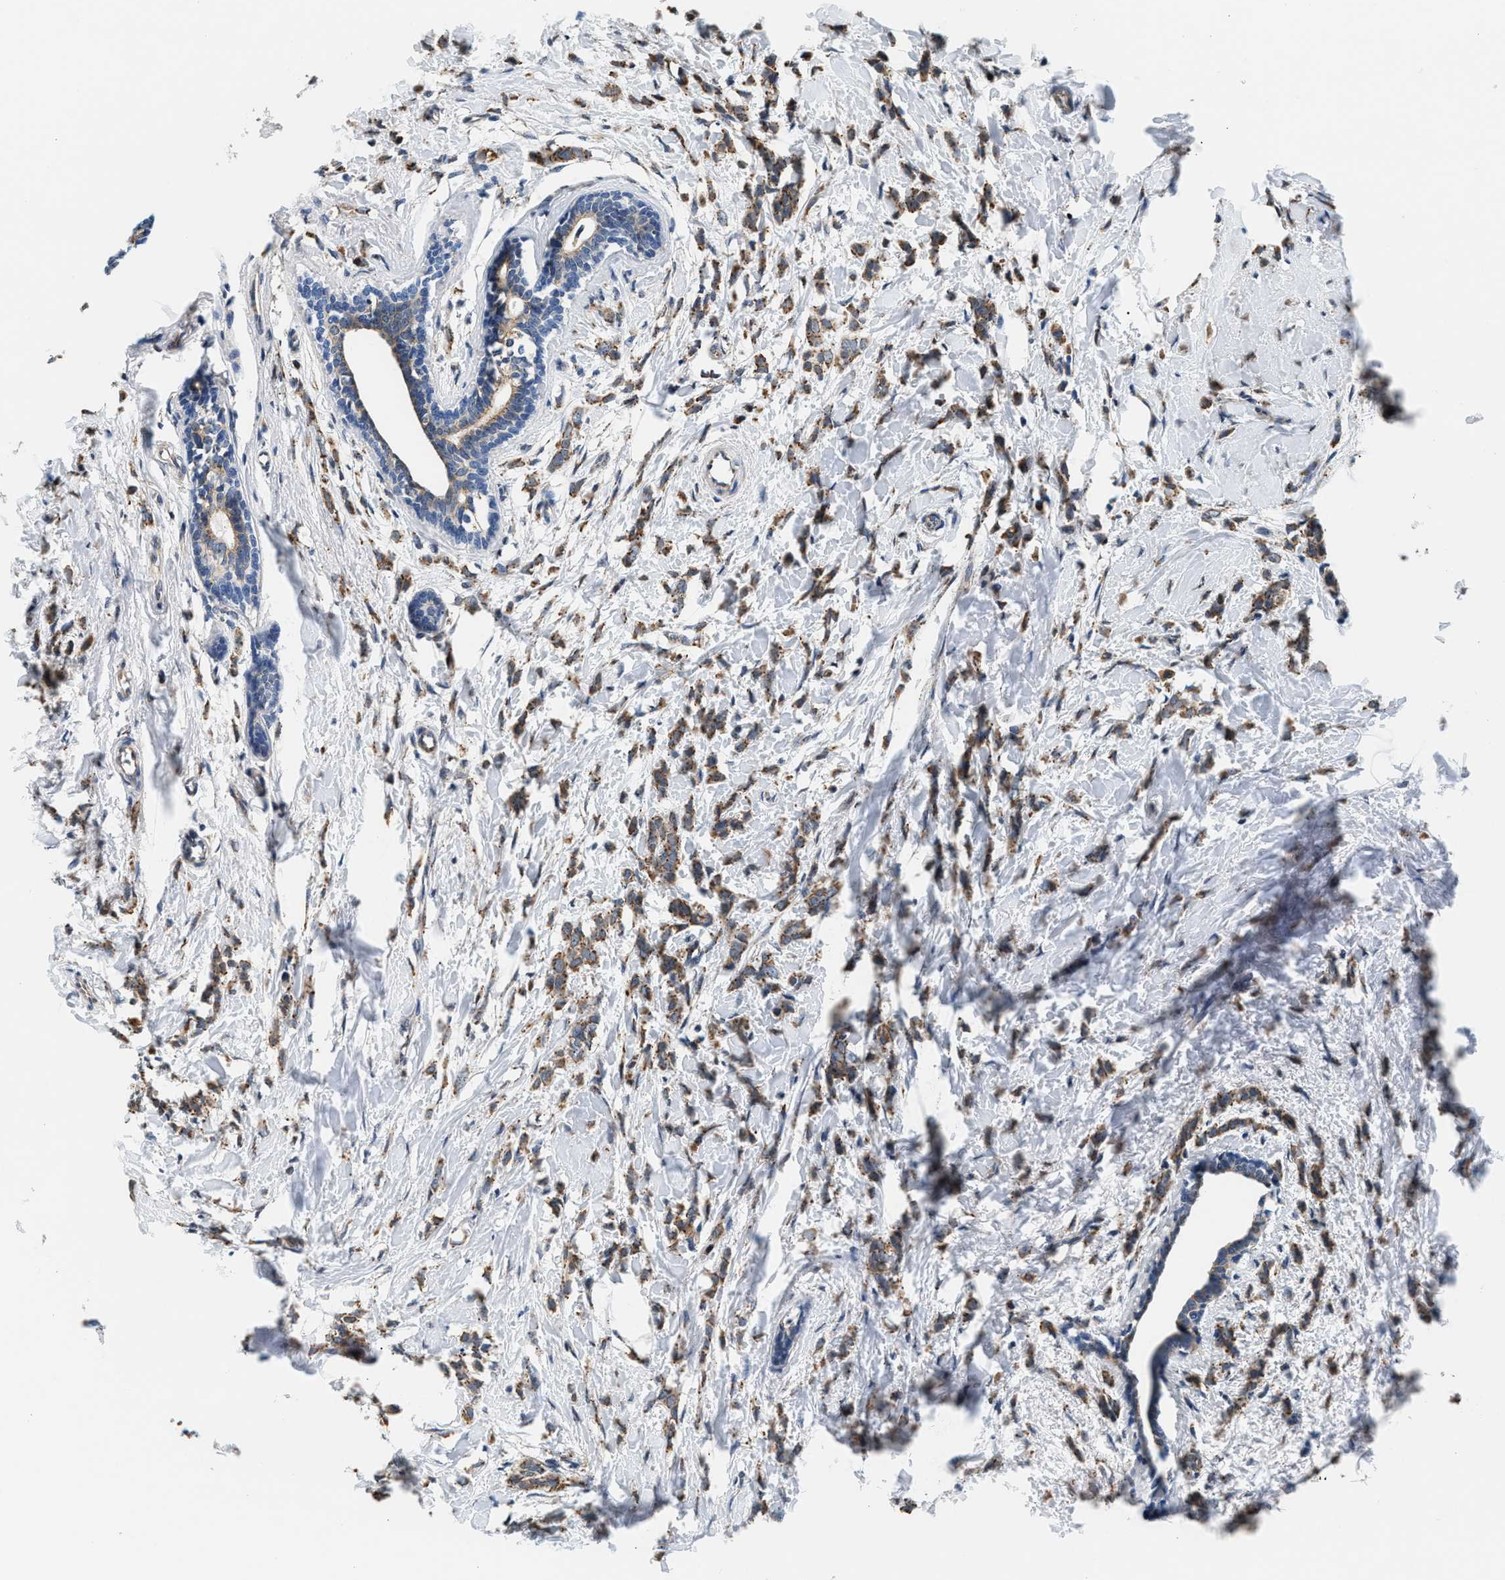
{"staining": {"intensity": "moderate", "quantity": ">75%", "location": "cytoplasmic/membranous"}, "tissue": "breast cancer", "cell_type": "Tumor cells", "image_type": "cancer", "snomed": [{"axis": "morphology", "description": "Lobular carcinoma, in situ"}, {"axis": "morphology", "description": "Lobular carcinoma"}, {"axis": "topography", "description": "Breast"}], "caption": "The micrograph shows a brown stain indicating the presence of a protein in the cytoplasmic/membranous of tumor cells in breast cancer. The protein is stained brown, and the nuclei are stained in blue (DAB (3,3'-diaminobenzidine) IHC with brightfield microscopy, high magnification).", "gene": "KCNMB2", "patient": {"sex": "female", "age": 41}}